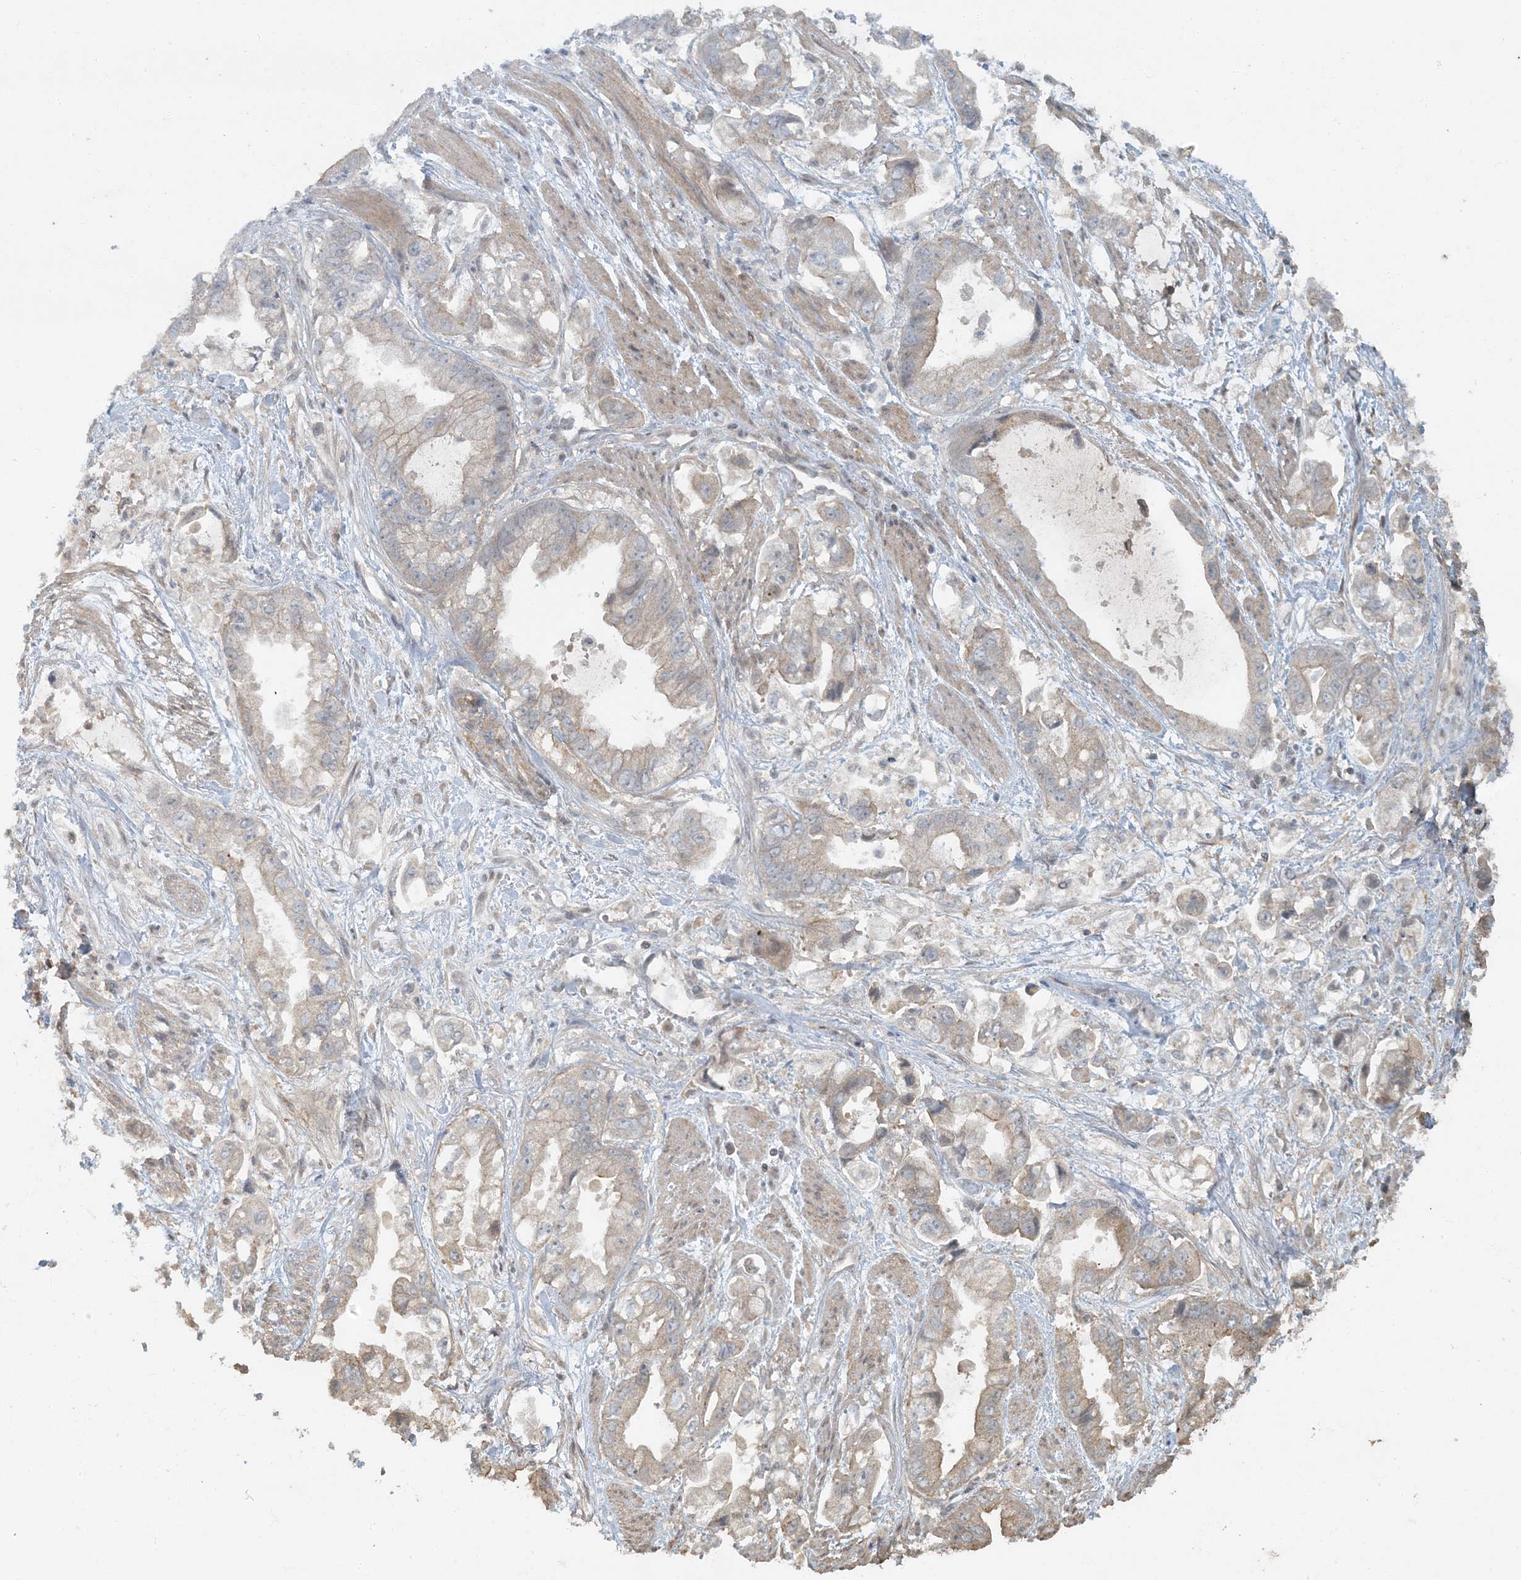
{"staining": {"intensity": "weak", "quantity": ">75%", "location": "cytoplasmic/membranous"}, "tissue": "stomach cancer", "cell_type": "Tumor cells", "image_type": "cancer", "snomed": [{"axis": "morphology", "description": "Adenocarcinoma, NOS"}, {"axis": "topography", "description": "Stomach"}], "caption": "Immunohistochemical staining of human stomach cancer reveals low levels of weak cytoplasmic/membranous protein staining in approximately >75% of tumor cells.", "gene": "AK9", "patient": {"sex": "male", "age": 62}}